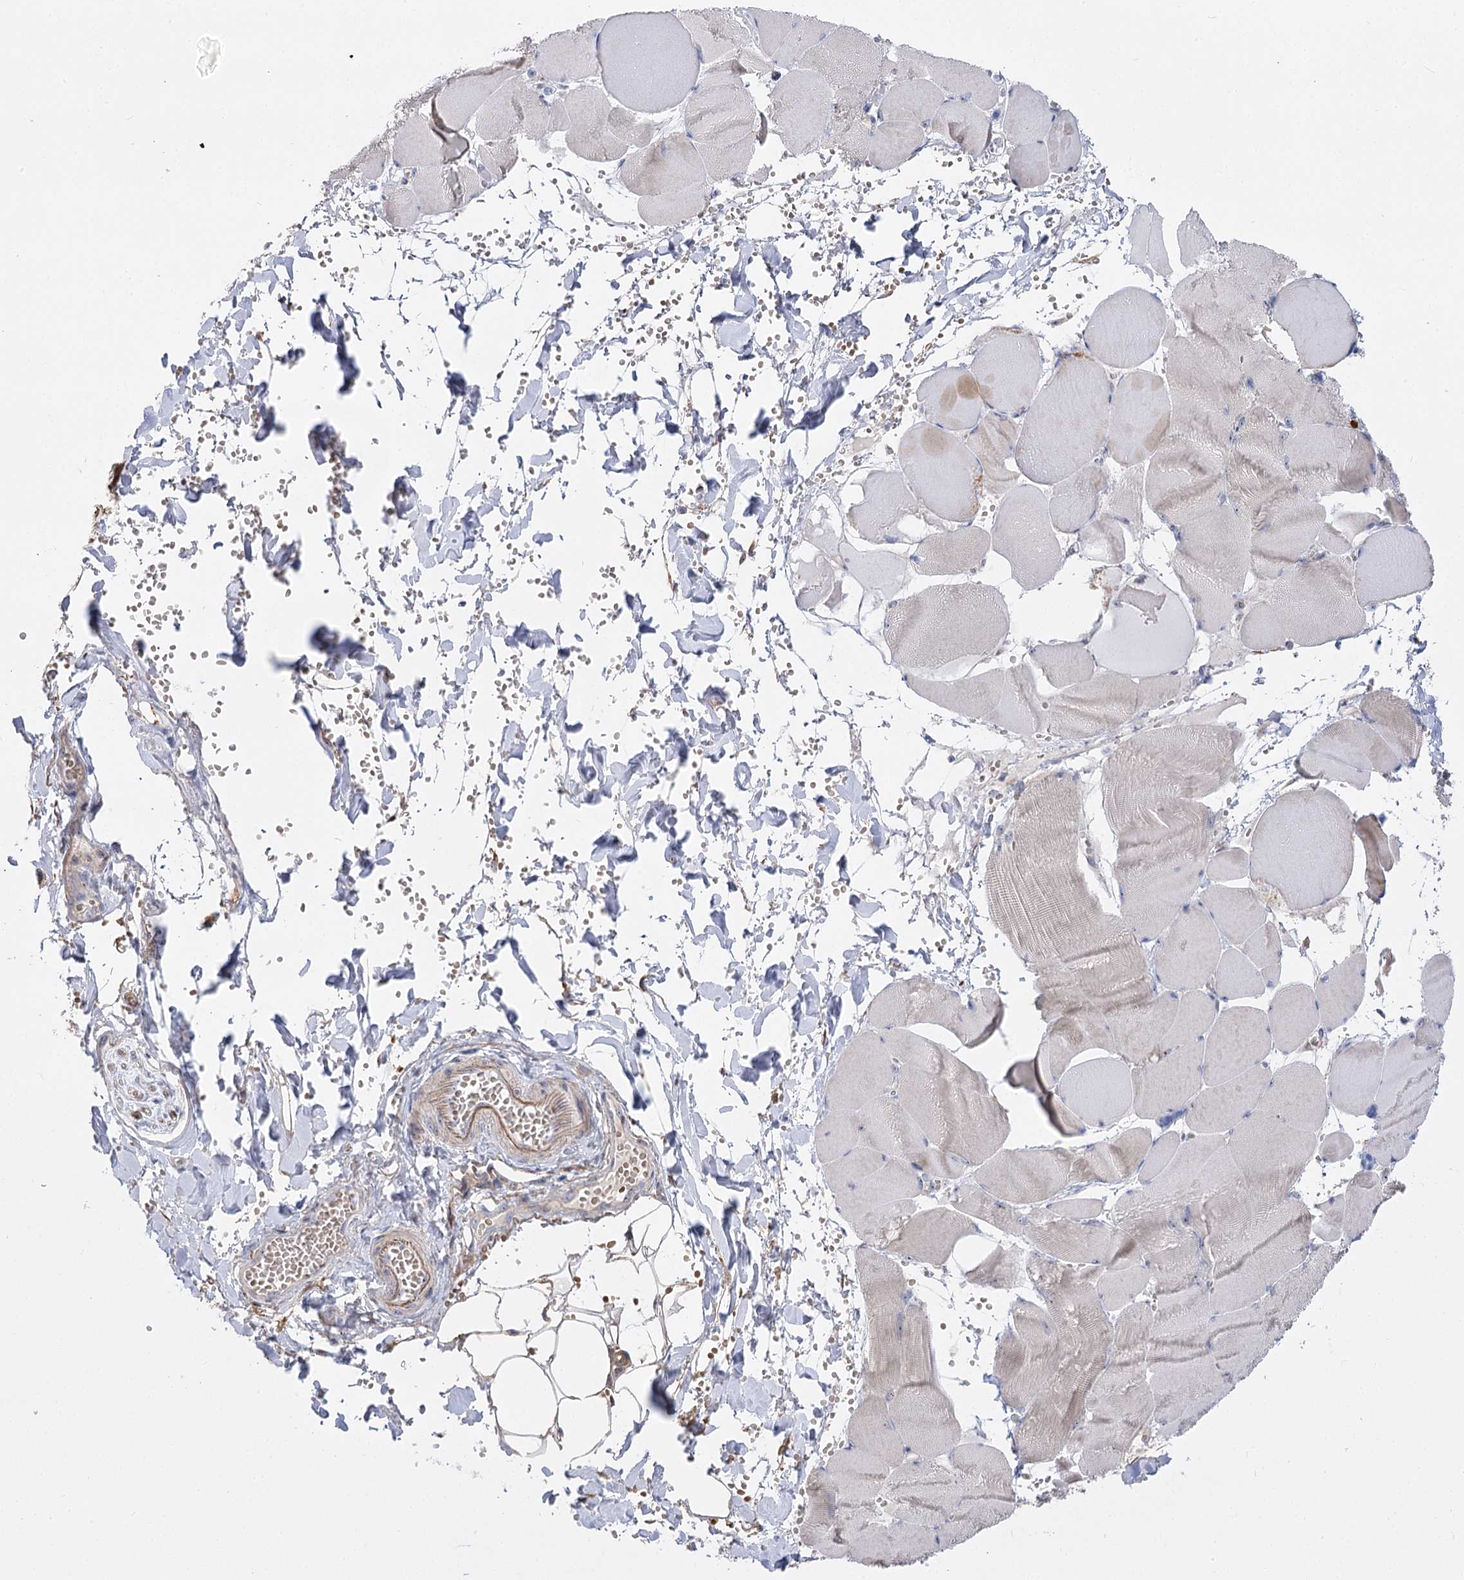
{"staining": {"intensity": "negative", "quantity": "none", "location": "none"}, "tissue": "adipose tissue", "cell_type": "Adipocytes", "image_type": "normal", "snomed": [{"axis": "morphology", "description": "Normal tissue, NOS"}, {"axis": "topography", "description": "Skeletal muscle"}, {"axis": "topography", "description": "Peripheral nerve tissue"}], "caption": "This micrograph is of normal adipose tissue stained with immunohistochemistry (IHC) to label a protein in brown with the nuclei are counter-stained blue. There is no expression in adipocytes. (Brightfield microscopy of DAB immunohistochemistry at high magnification).", "gene": "SUOX", "patient": {"sex": "female", "age": 55}}